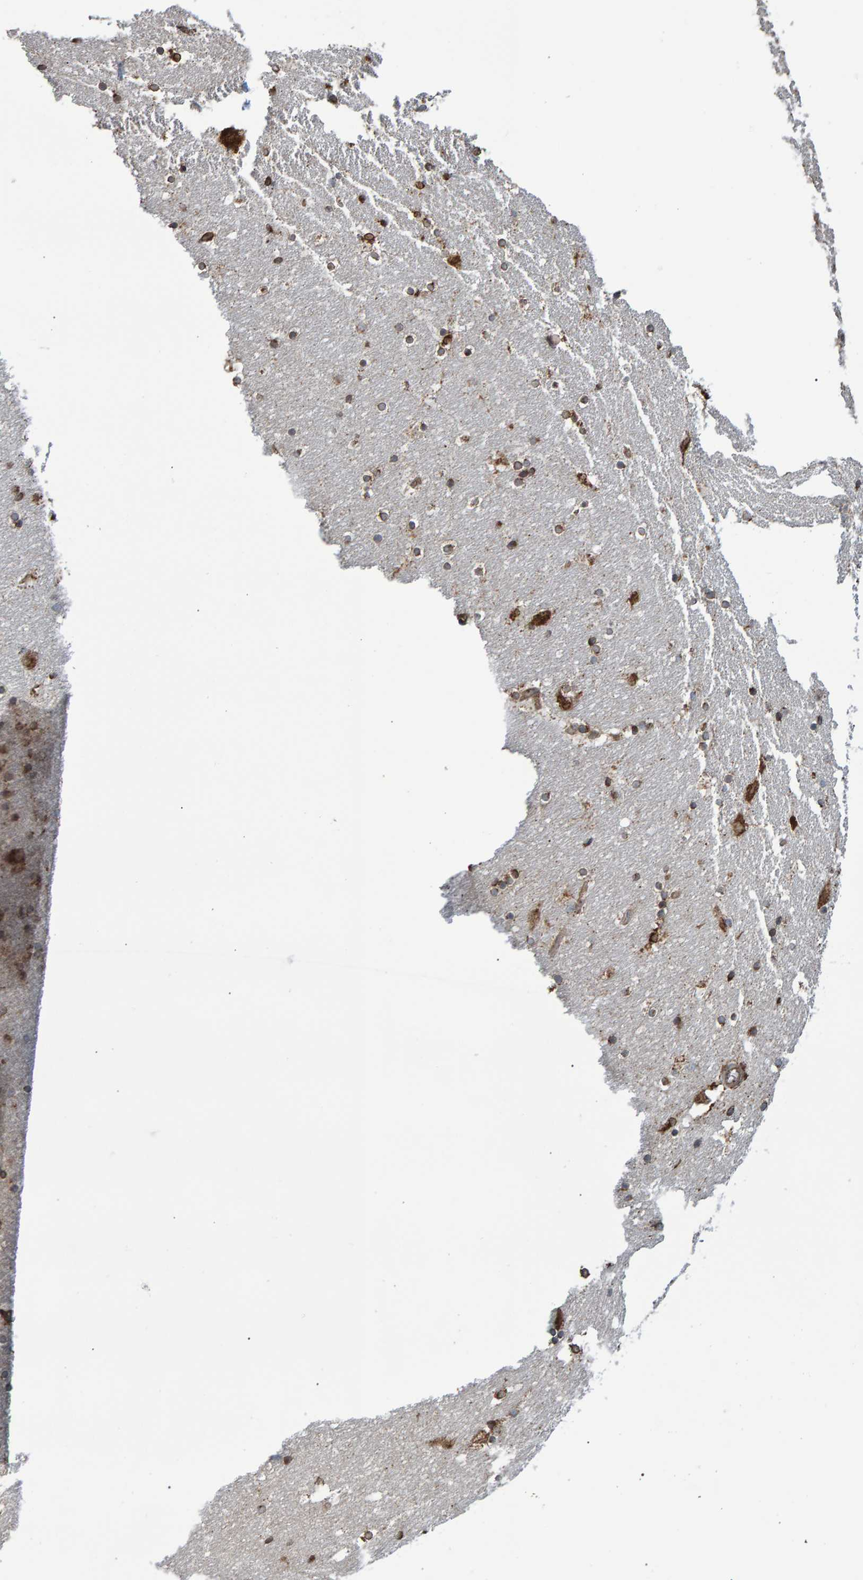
{"staining": {"intensity": "moderate", "quantity": "25%-75%", "location": "cytoplasmic/membranous"}, "tissue": "hippocampus", "cell_type": "Glial cells", "image_type": "normal", "snomed": [{"axis": "morphology", "description": "Normal tissue, NOS"}, {"axis": "topography", "description": "Hippocampus"}], "caption": "The histopathology image displays staining of benign hippocampus, revealing moderate cytoplasmic/membranous protein staining (brown color) within glial cells. Immunohistochemistry (ihc) stains the protein in brown and the nuclei are stained blue.", "gene": "FAM117A", "patient": {"sex": "male", "age": 45}}